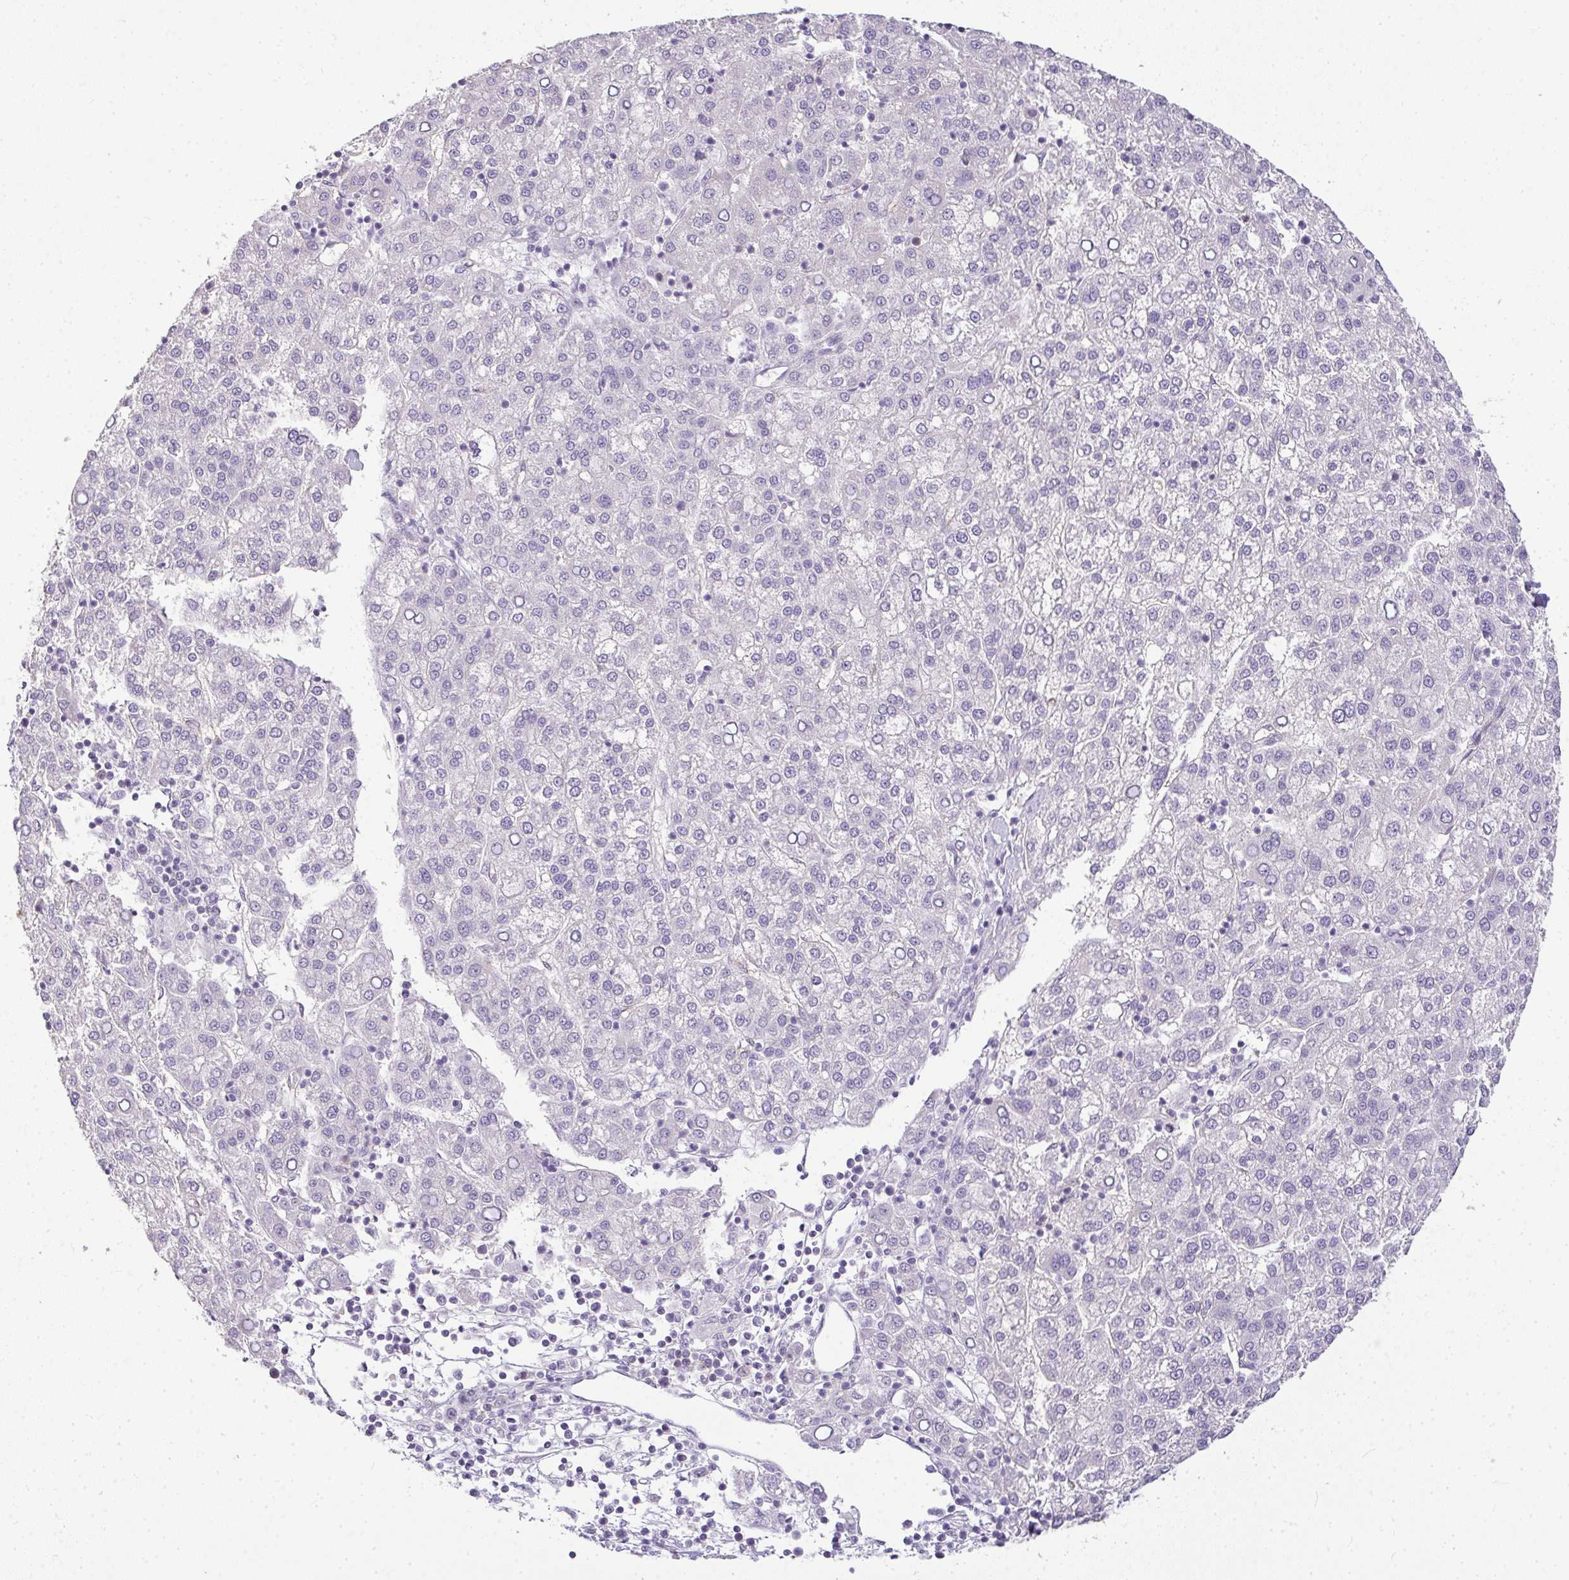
{"staining": {"intensity": "negative", "quantity": "none", "location": "none"}, "tissue": "liver cancer", "cell_type": "Tumor cells", "image_type": "cancer", "snomed": [{"axis": "morphology", "description": "Carcinoma, Hepatocellular, NOS"}, {"axis": "topography", "description": "Liver"}], "caption": "Tumor cells show no significant protein expression in liver cancer (hepatocellular carcinoma).", "gene": "LIPE", "patient": {"sex": "female", "age": 58}}